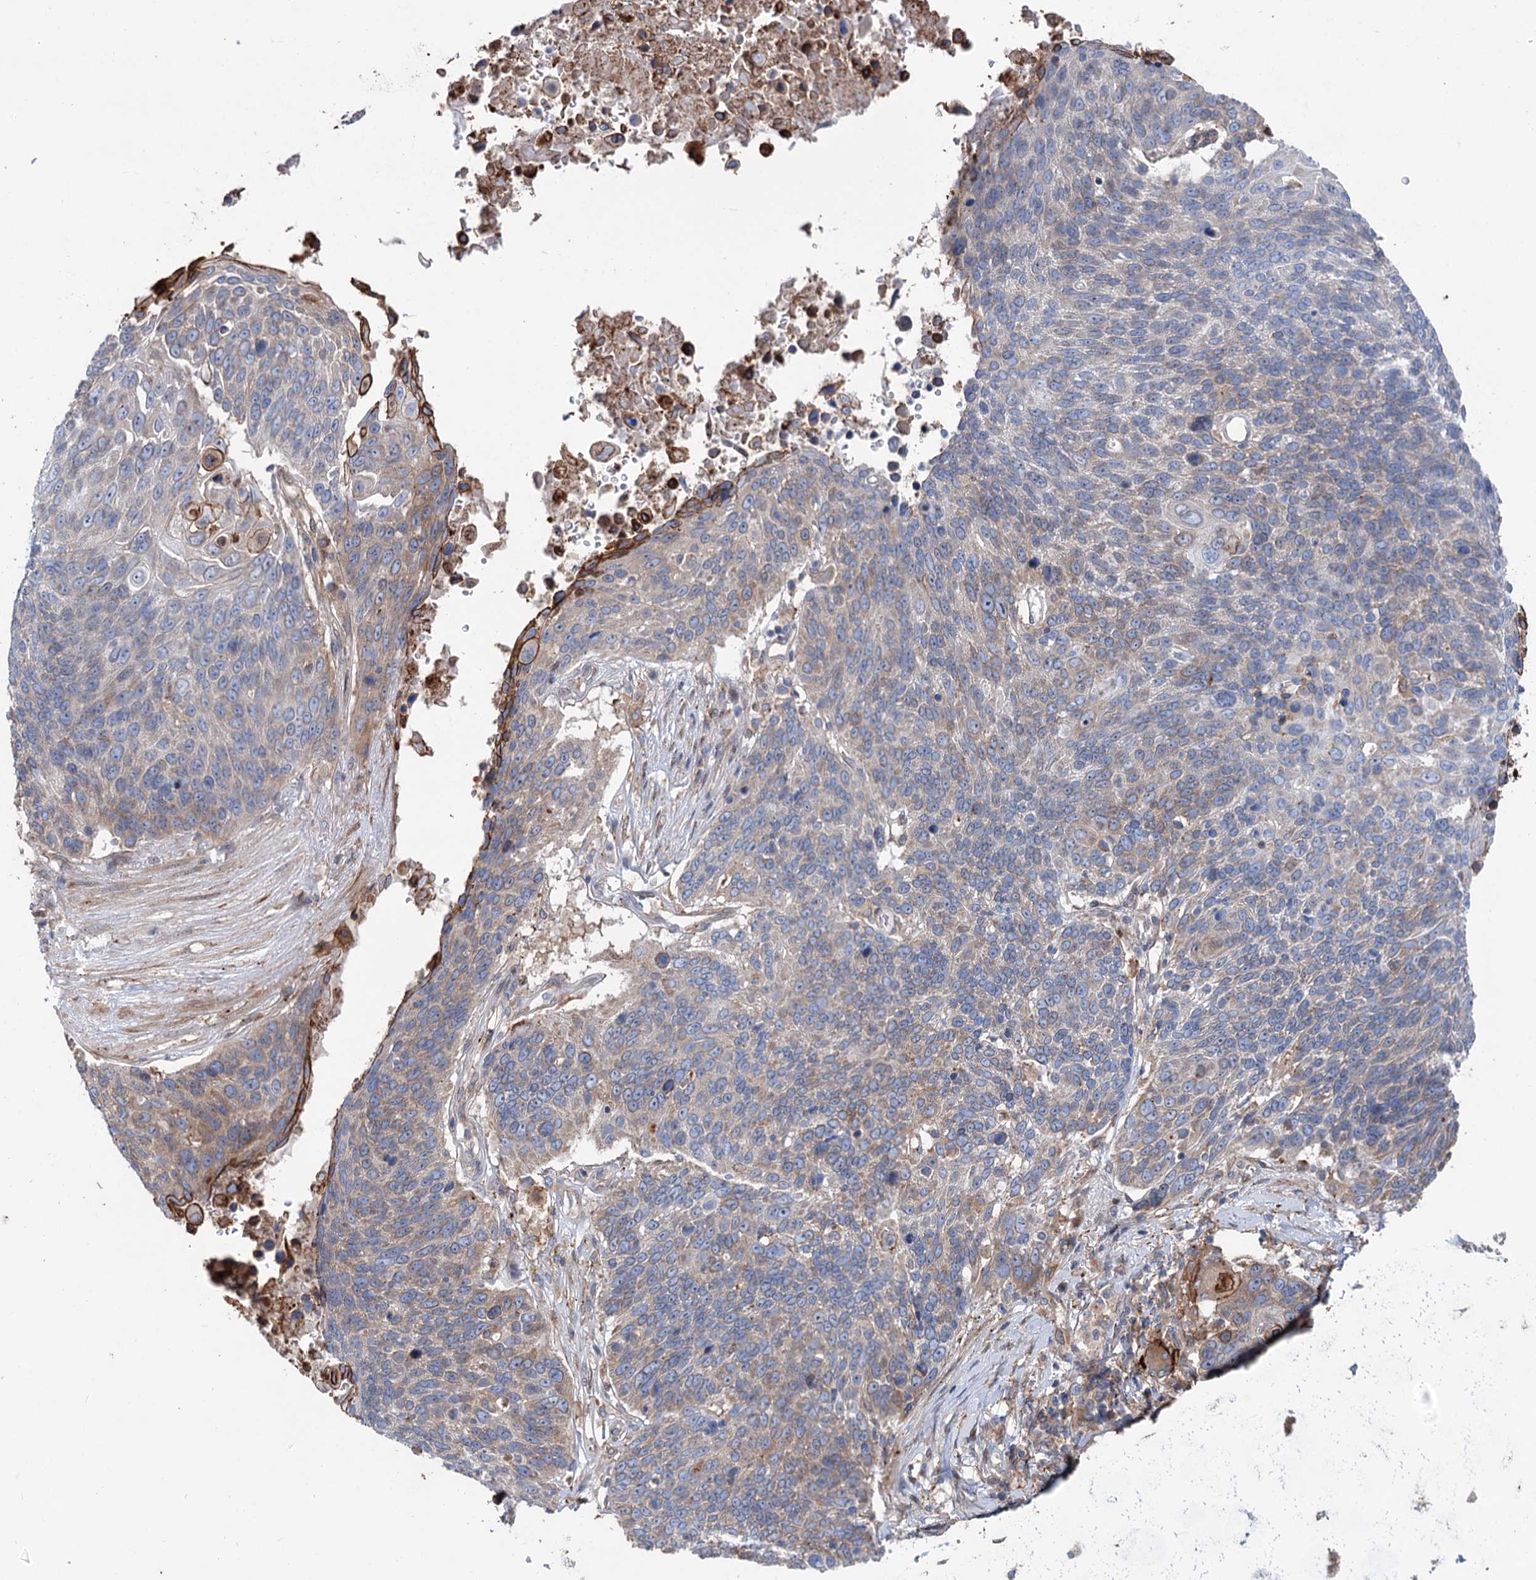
{"staining": {"intensity": "weak", "quantity": "25%-75%", "location": "cytoplasmic/membranous"}, "tissue": "lung cancer", "cell_type": "Tumor cells", "image_type": "cancer", "snomed": [{"axis": "morphology", "description": "Squamous cell carcinoma, NOS"}, {"axis": "topography", "description": "Lung"}], "caption": "Tumor cells show weak cytoplasmic/membranous staining in approximately 25%-75% of cells in lung cancer.", "gene": "PTDSS2", "patient": {"sex": "male", "age": 66}}